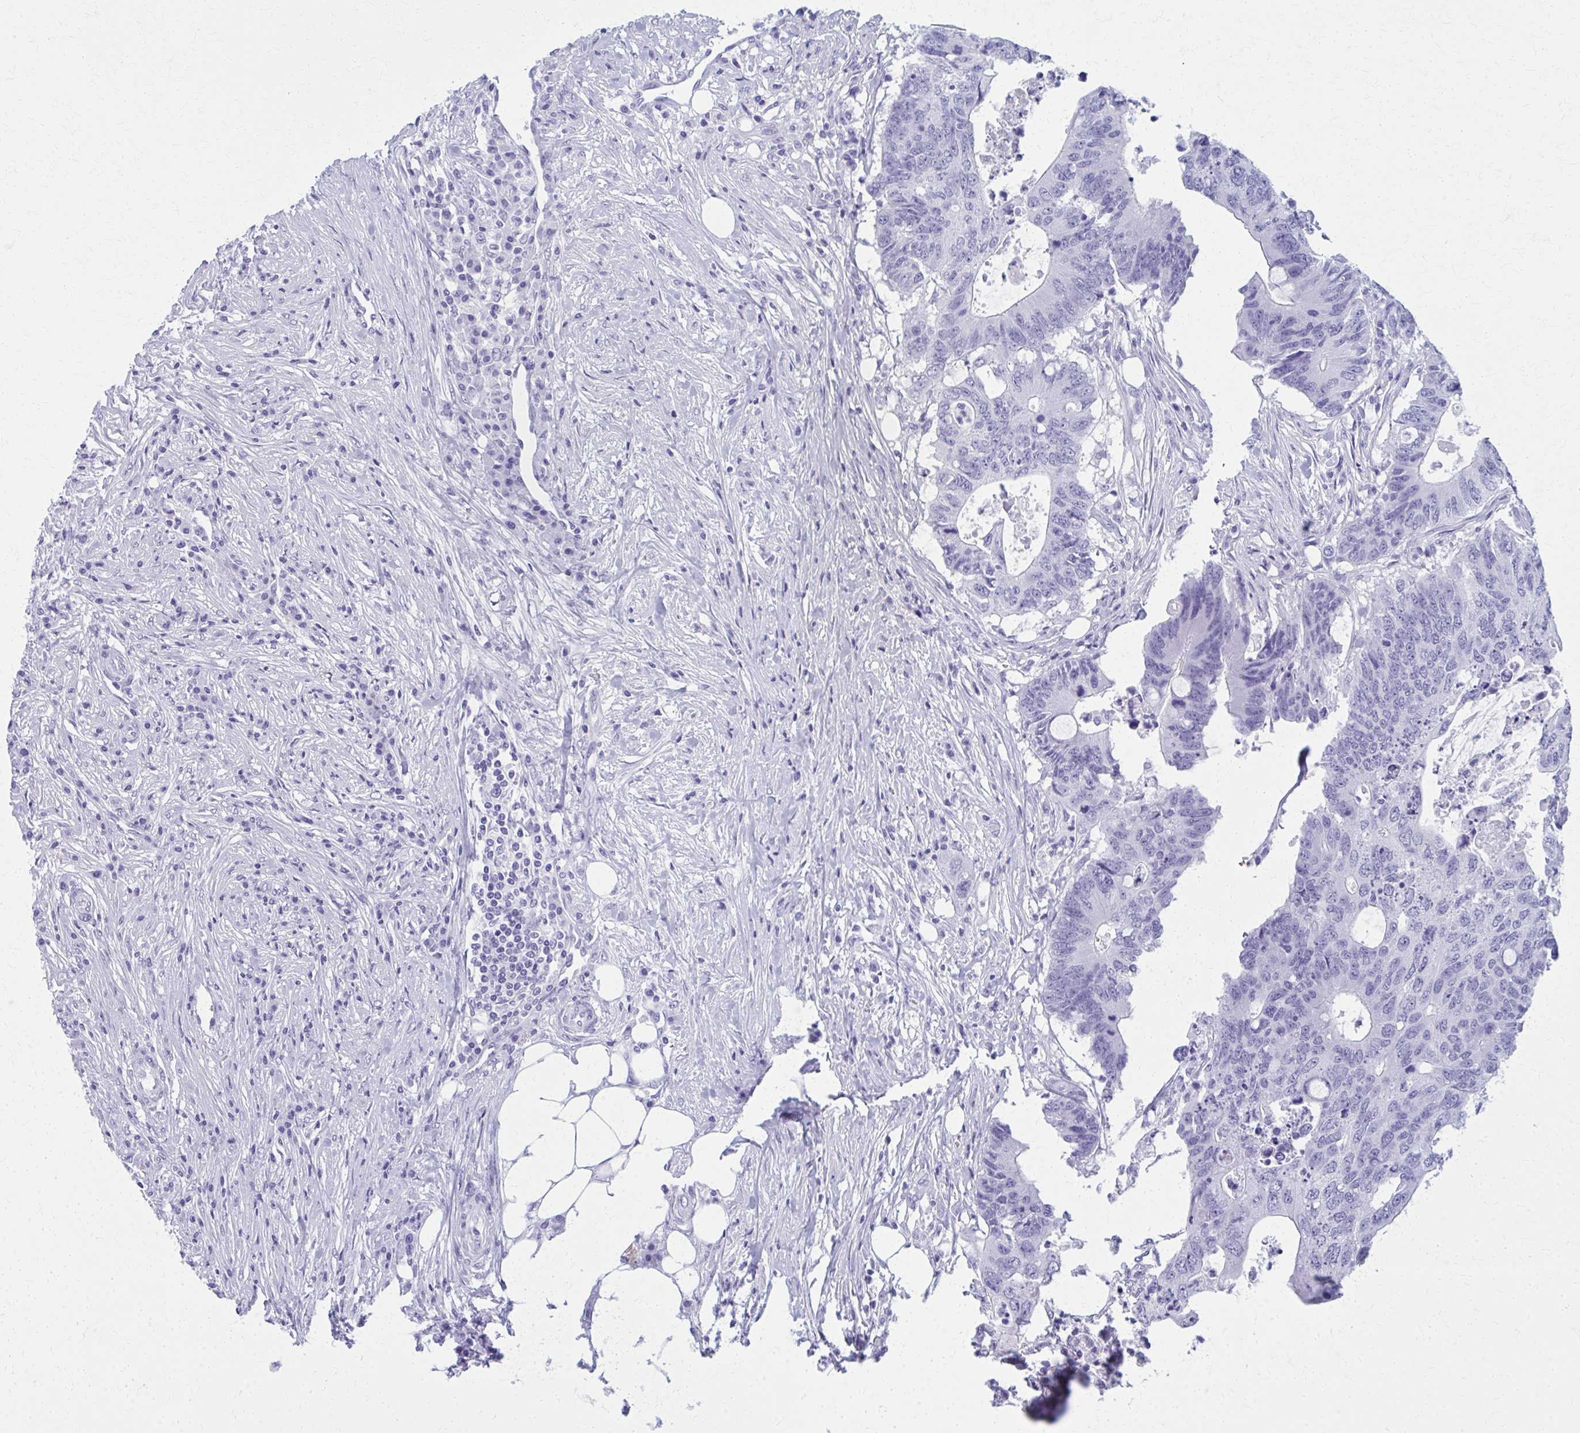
{"staining": {"intensity": "negative", "quantity": "none", "location": "none"}, "tissue": "colorectal cancer", "cell_type": "Tumor cells", "image_type": "cancer", "snomed": [{"axis": "morphology", "description": "Adenocarcinoma, NOS"}, {"axis": "topography", "description": "Colon"}], "caption": "The photomicrograph reveals no significant positivity in tumor cells of colorectal adenocarcinoma.", "gene": "MPLKIP", "patient": {"sex": "male", "age": 71}}